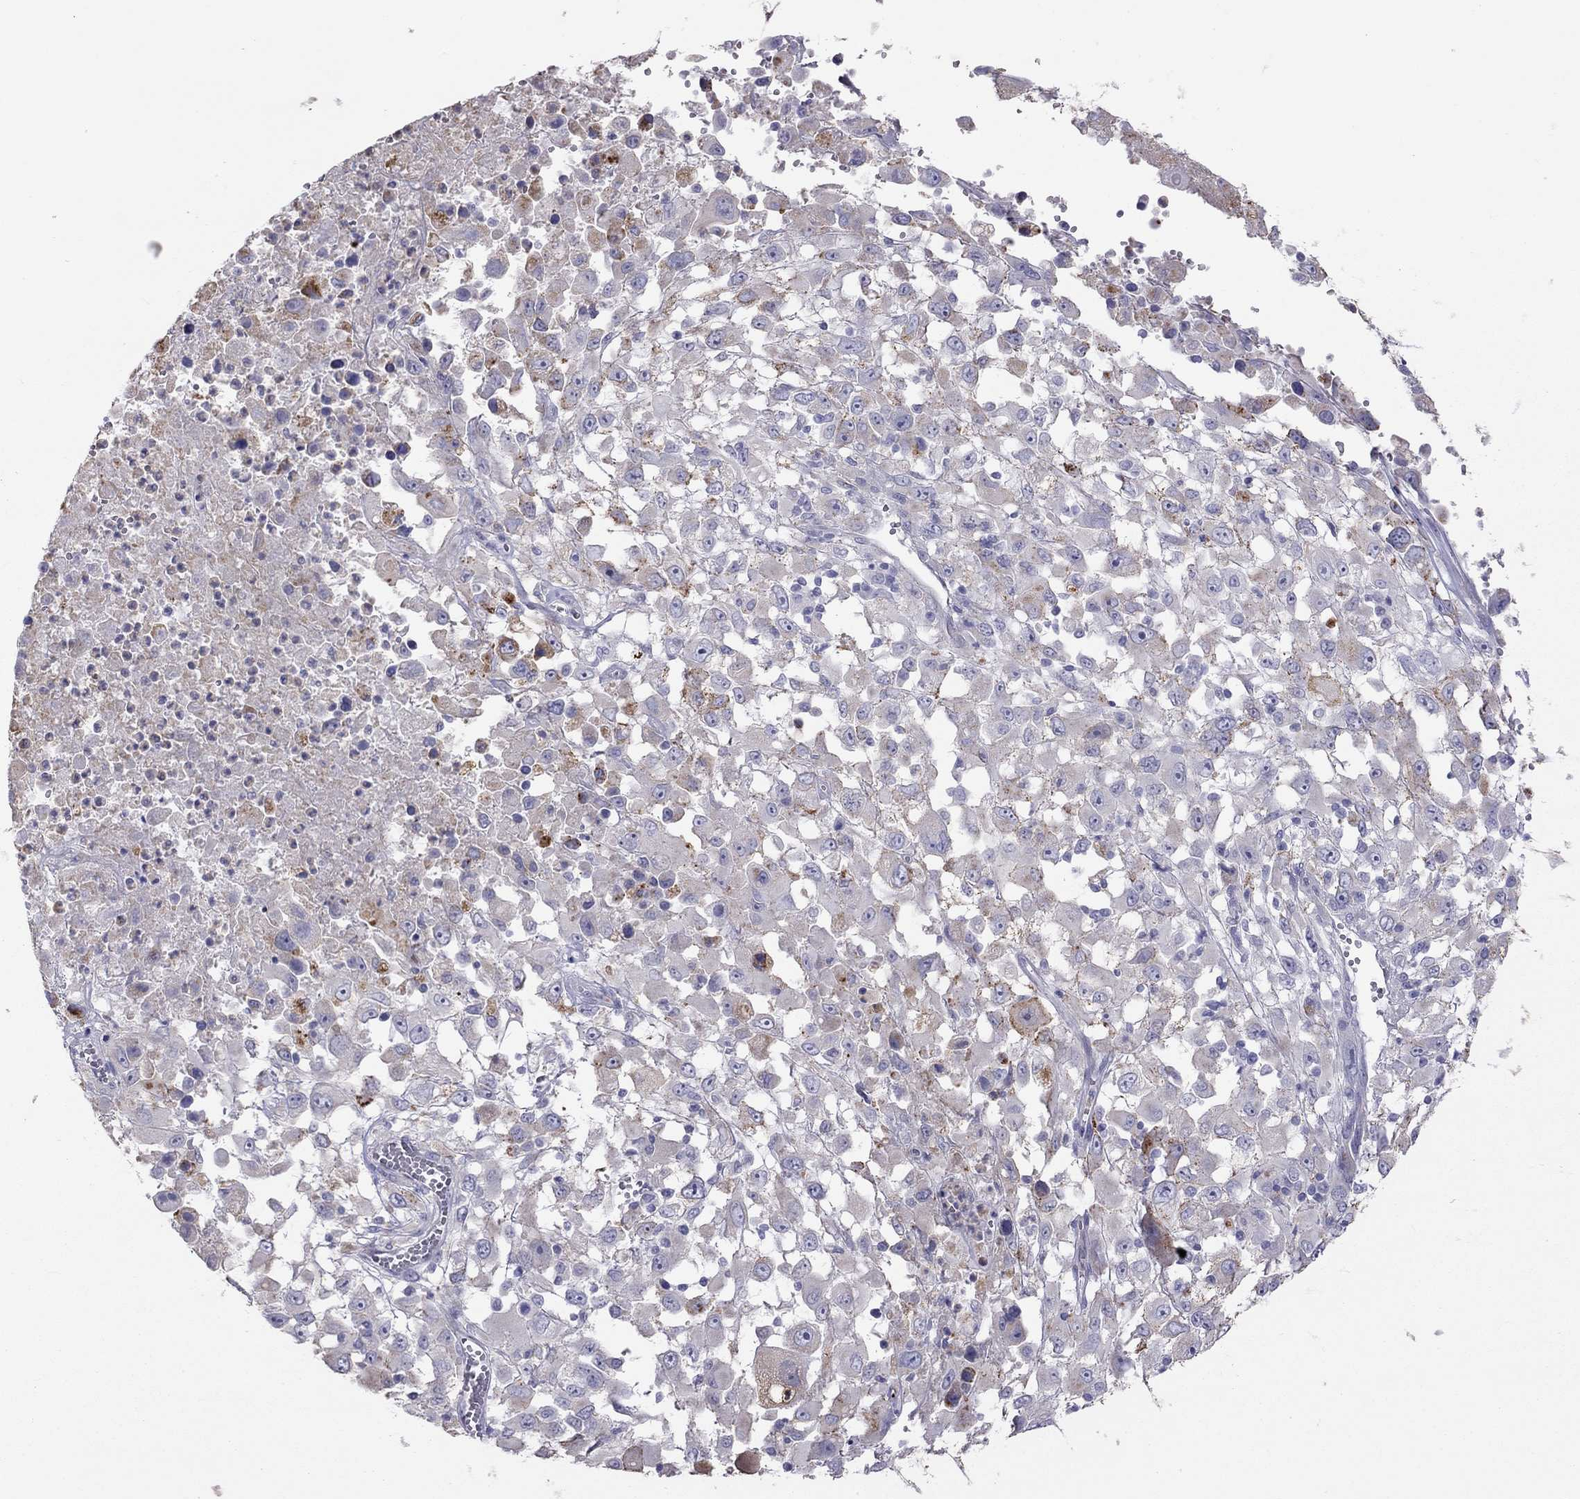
{"staining": {"intensity": "negative", "quantity": "none", "location": "none"}, "tissue": "melanoma", "cell_type": "Tumor cells", "image_type": "cancer", "snomed": [{"axis": "morphology", "description": "Malignant melanoma, Metastatic site"}, {"axis": "topography", "description": "Soft tissue"}], "caption": "High power microscopy histopathology image of an IHC histopathology image of malignant melanoma (metastatic site), revealing no significant positivity in tumor cells.", "gene": "STAR", "patient": {"sex": "male", "age": 50}}